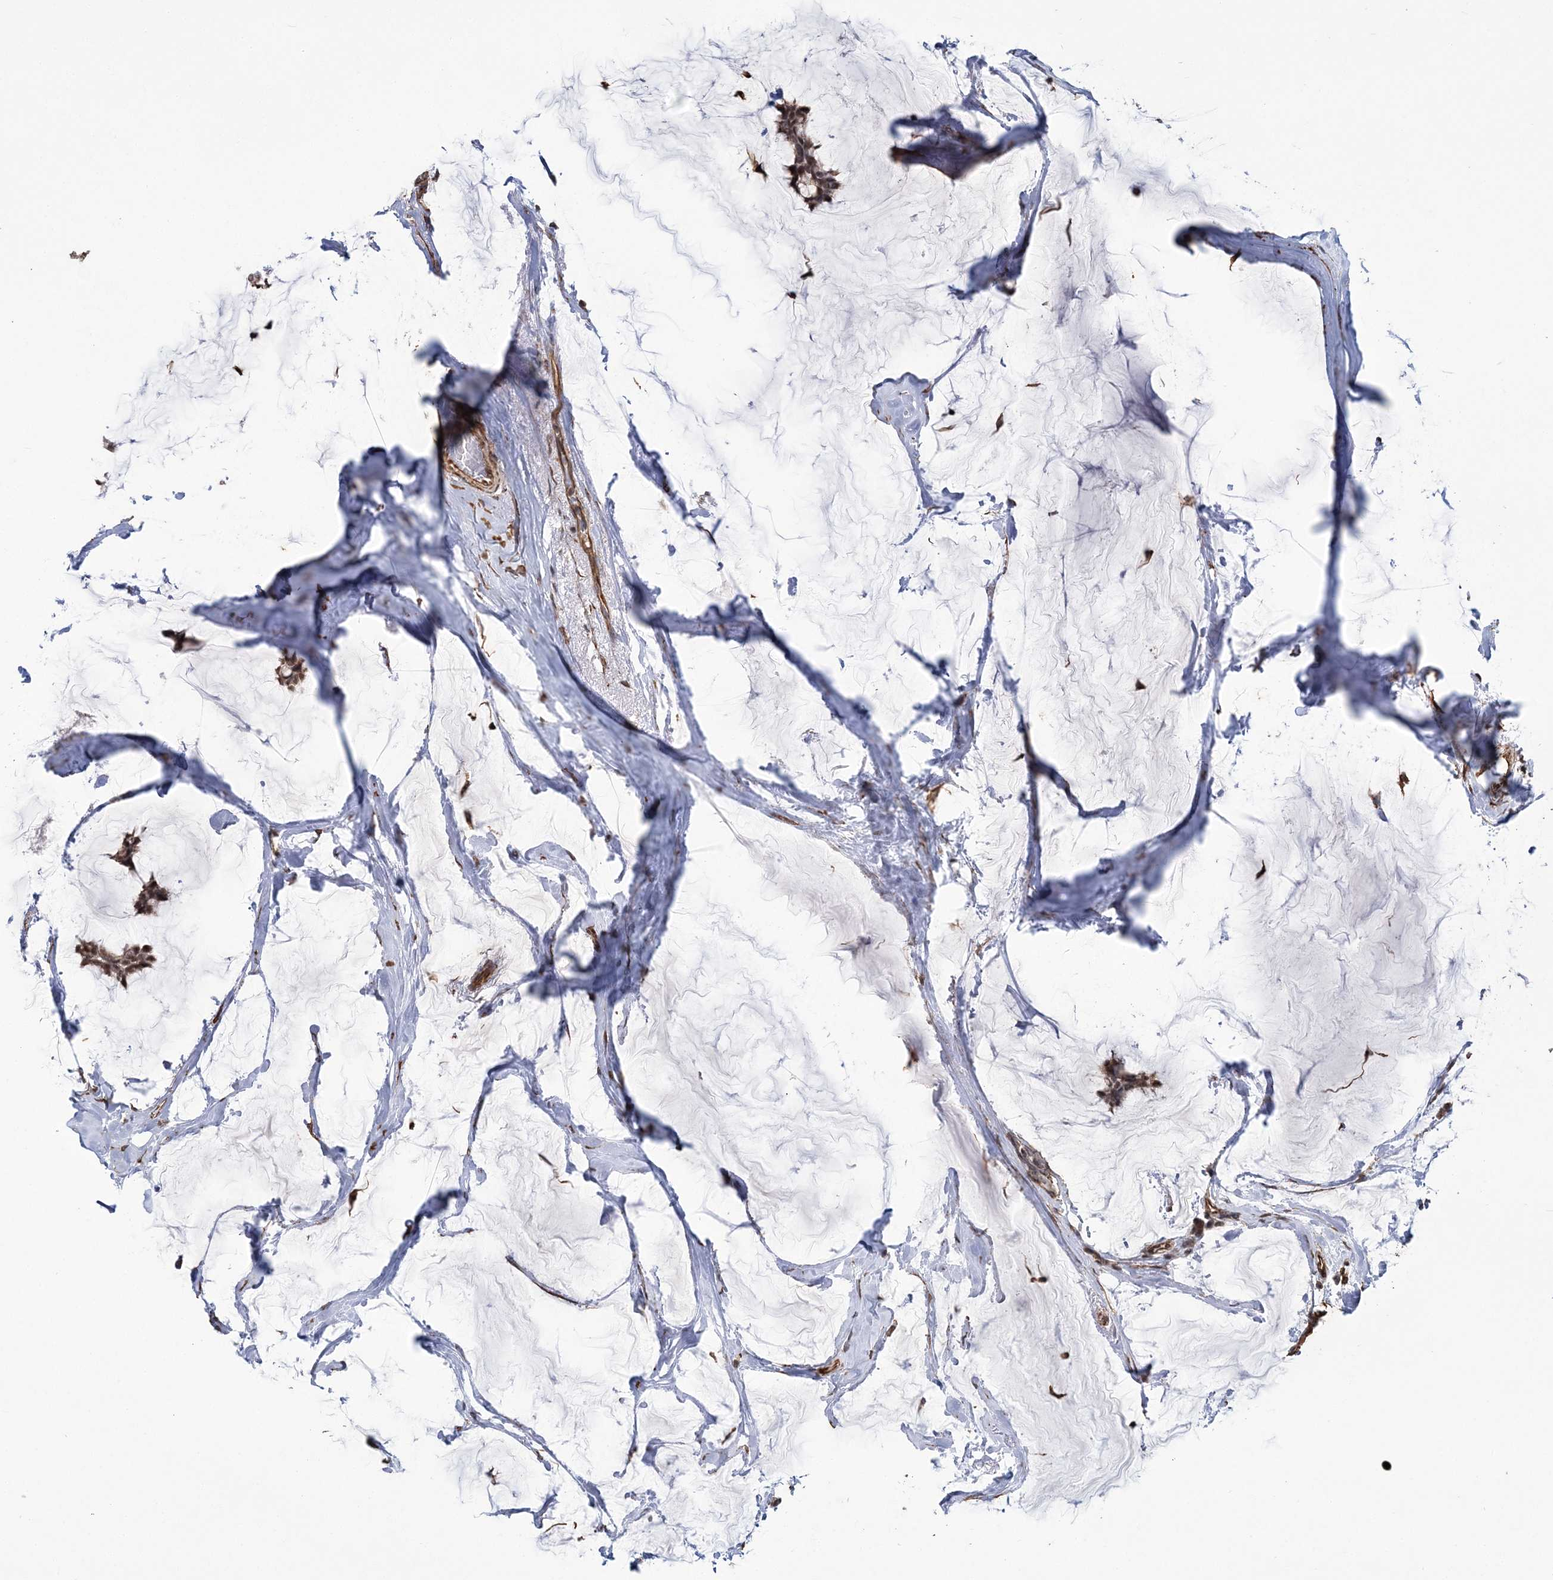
{"staining": {"intensity": "moderate", "quantity": ">75%", "location": "nuclear"}, "tissue": "breast cancer", "cell_type": "Tumor cells", "image_type": "cancer", "snomed": [{"axis": "morphology", "description": "Duct carcinoma"}, {"axis": "topography", "description": "Breast"}], "caption": "A medium amount of moderate nuclear positivity is appreciated in approximately >75% of tumor cells in breast infiltrating ductal carcinoma tissue.", "gene": "ATP11B", "patient": {"sex": "female", "age": 93}}